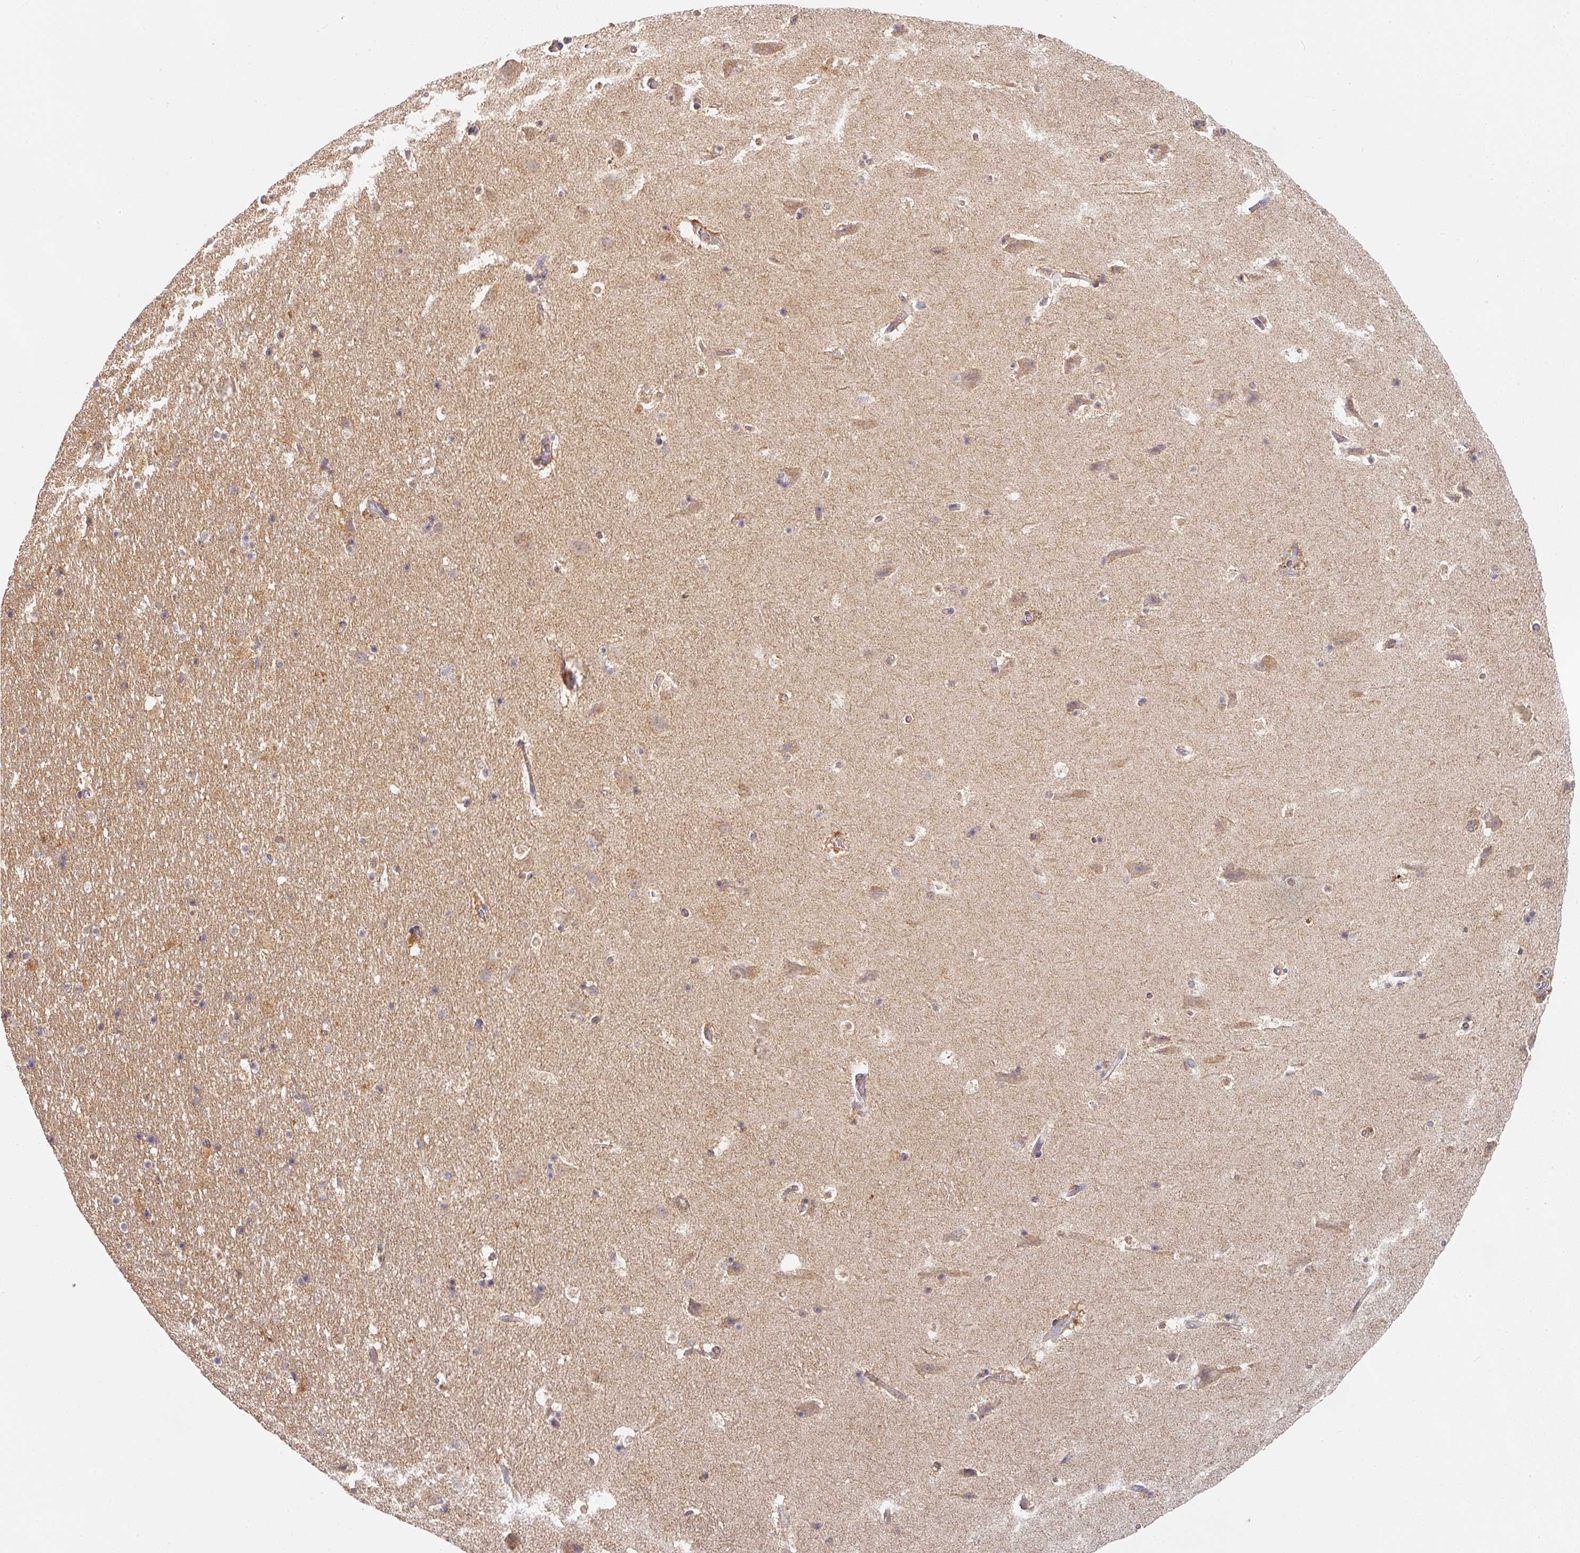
{"staining": {"intensity": "negative", "quantity": "none", "location": "none"}, "tissue": "hippocampus", "cell_type": "Glial cells", "image_type": "normal", "snomed": [{"axis": "morphology", "description": "Normal tissue, NOS"}, {"axis": "topography", "description": "Hippocampus"}], "caption": "Normal hippocampus was stained to show a protein in brown. There is no significant expression in glial cells. (DAB (3,3'-diaminobenzidine) immunohistochemistry visualized using brightfield microscopy, high magnification).", "gene": "EXTL3", "patient": {"sex": "male", "age": 37}}